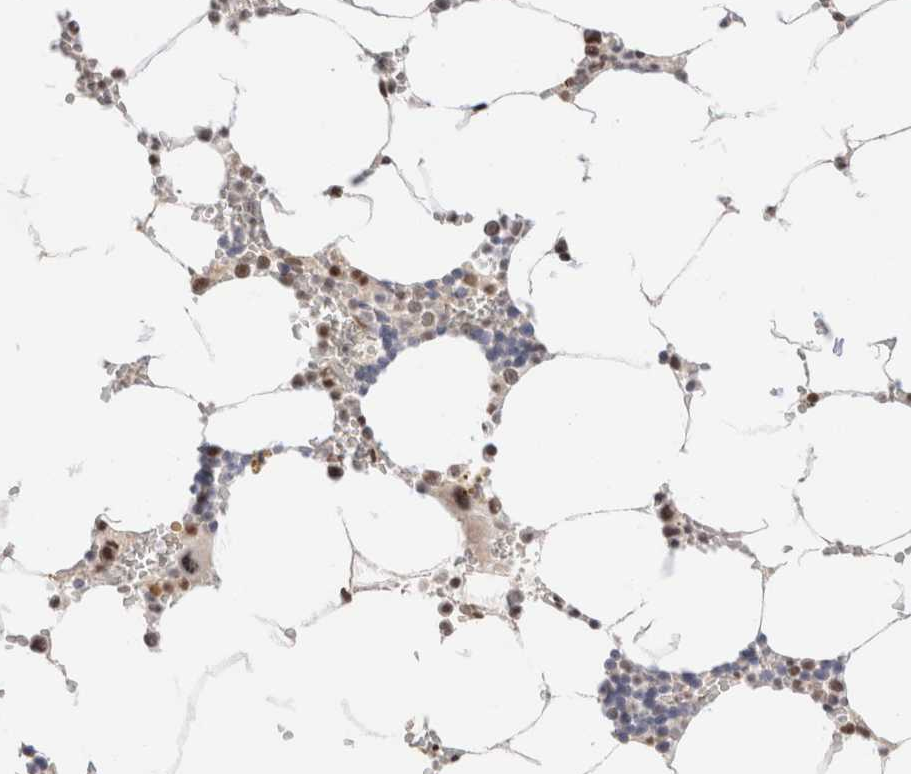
{"staining": {"intensity": "moderate", "quantity": "<25%", "location": "nuclear"}, "tissue": "bone marrow", "cell_type": "Hematopoietic cells", "image_type": "normal", "snomed": [{"axis": "morphology", "description": "Normal tissue, NOS"}, {"axis": "topography", "description": "Bone marrow"}], "caption": "Bone marrow stained with immunohistochemistry displays moderate nuclear expression in approximately <25% of hematopoietic cells.", "gene": "SUPT3H", "patient": {"sex": "male", "age": 70}}